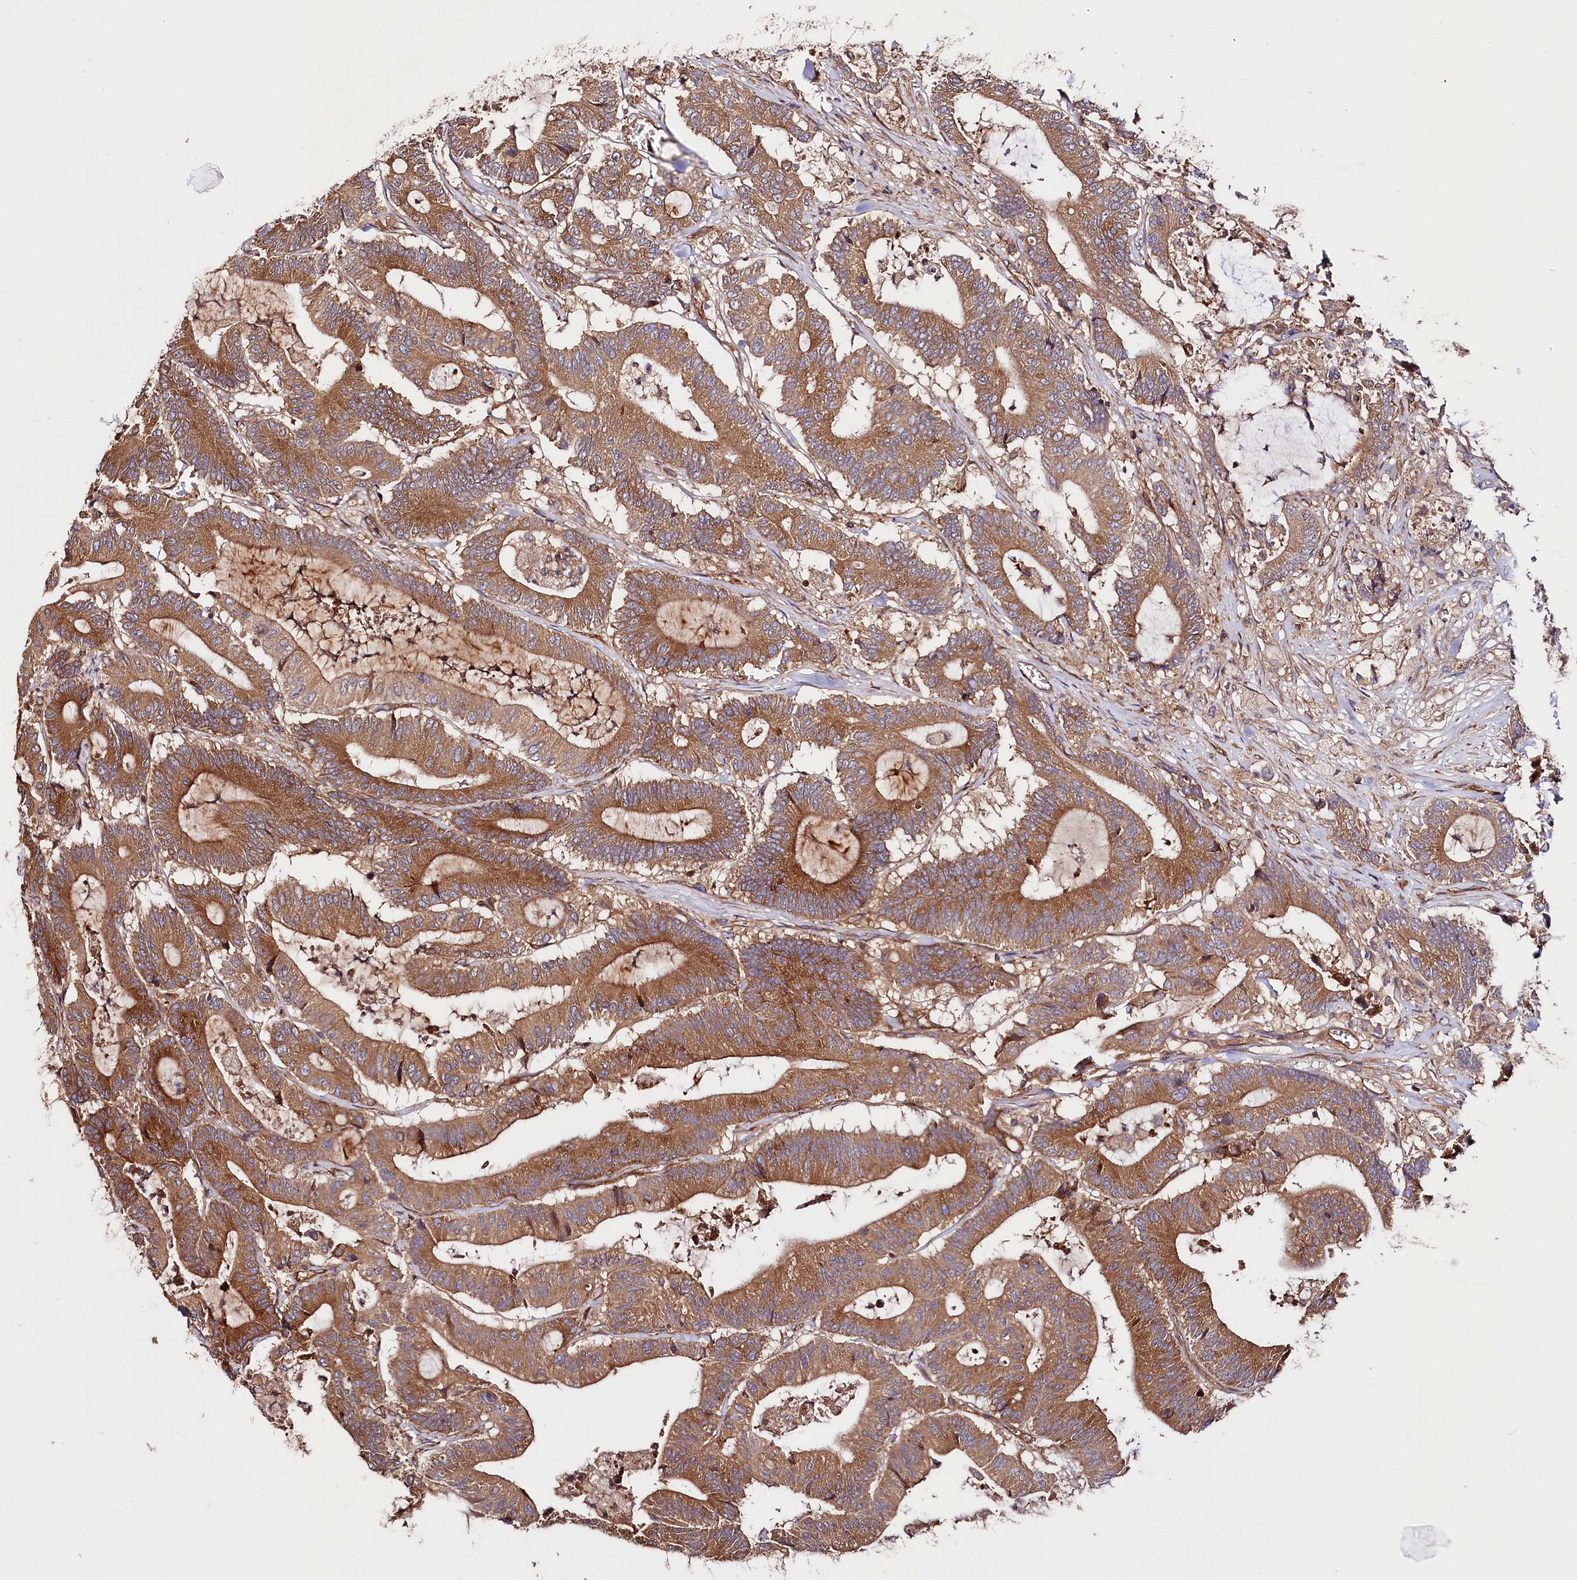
{"staining": {"intensity": "moderate", "quantity": ">75%", "location": "cytoplasmic/membranous"}, "tissue": "colorectal cancer", "cell_type": "Tumor cells", "image_type": "cancer", "snomed": [{"axis": "morphology", "description": "Adenocarcinoma, NOS"}, {"axis": "topography", "description": "Colon"}], "caption": "DAB immunohistochemical staining of human colorectal cancer (adenocarcinoma) reveals moderate cytoplasmic/membranous protein expression in approximately >75% of tumor cells.", "gene": "CEP295", "patient": {"sex": "female", "age": 84}}